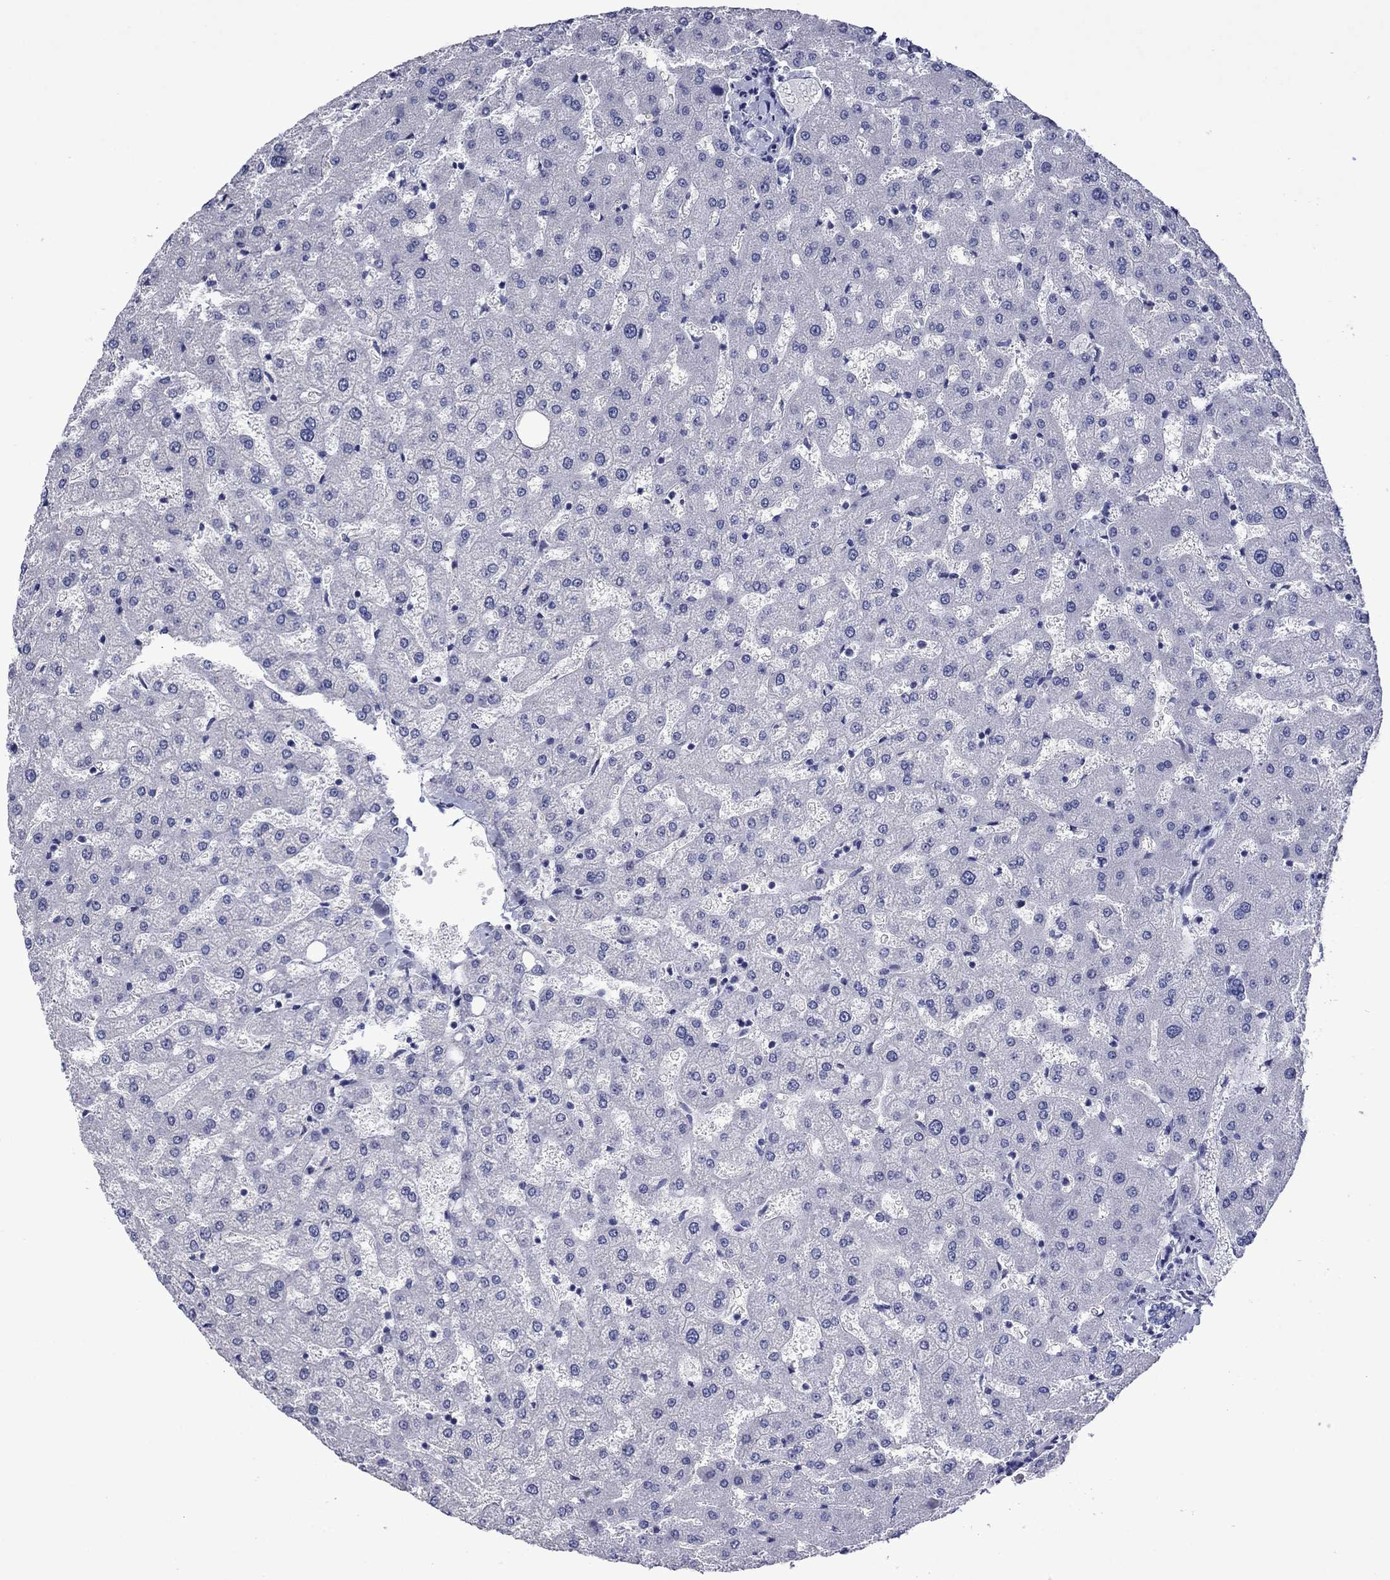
{"staining": {"intensity": "negative", "quantity": "none", "location": "none"}, "tissue": "liver", "cell_type": "Cholangiocytes", "image_type": "normal", "snomed": [{"axis": "morphology", "description": "Normal tissue, NOS"}, {"axis": "topography", "description": "Liver"}], "caption": "This is a histopathology image of IHC staining of unremarkable liver, which shows no staining in cholangiocytes. Brightfield microscopy of IHC stained with DAB (brown) and hematoxylin (blue), captured at high magnification.", "gene": "PIWIL1", "patient": {"sex": "female", "age": 50}}